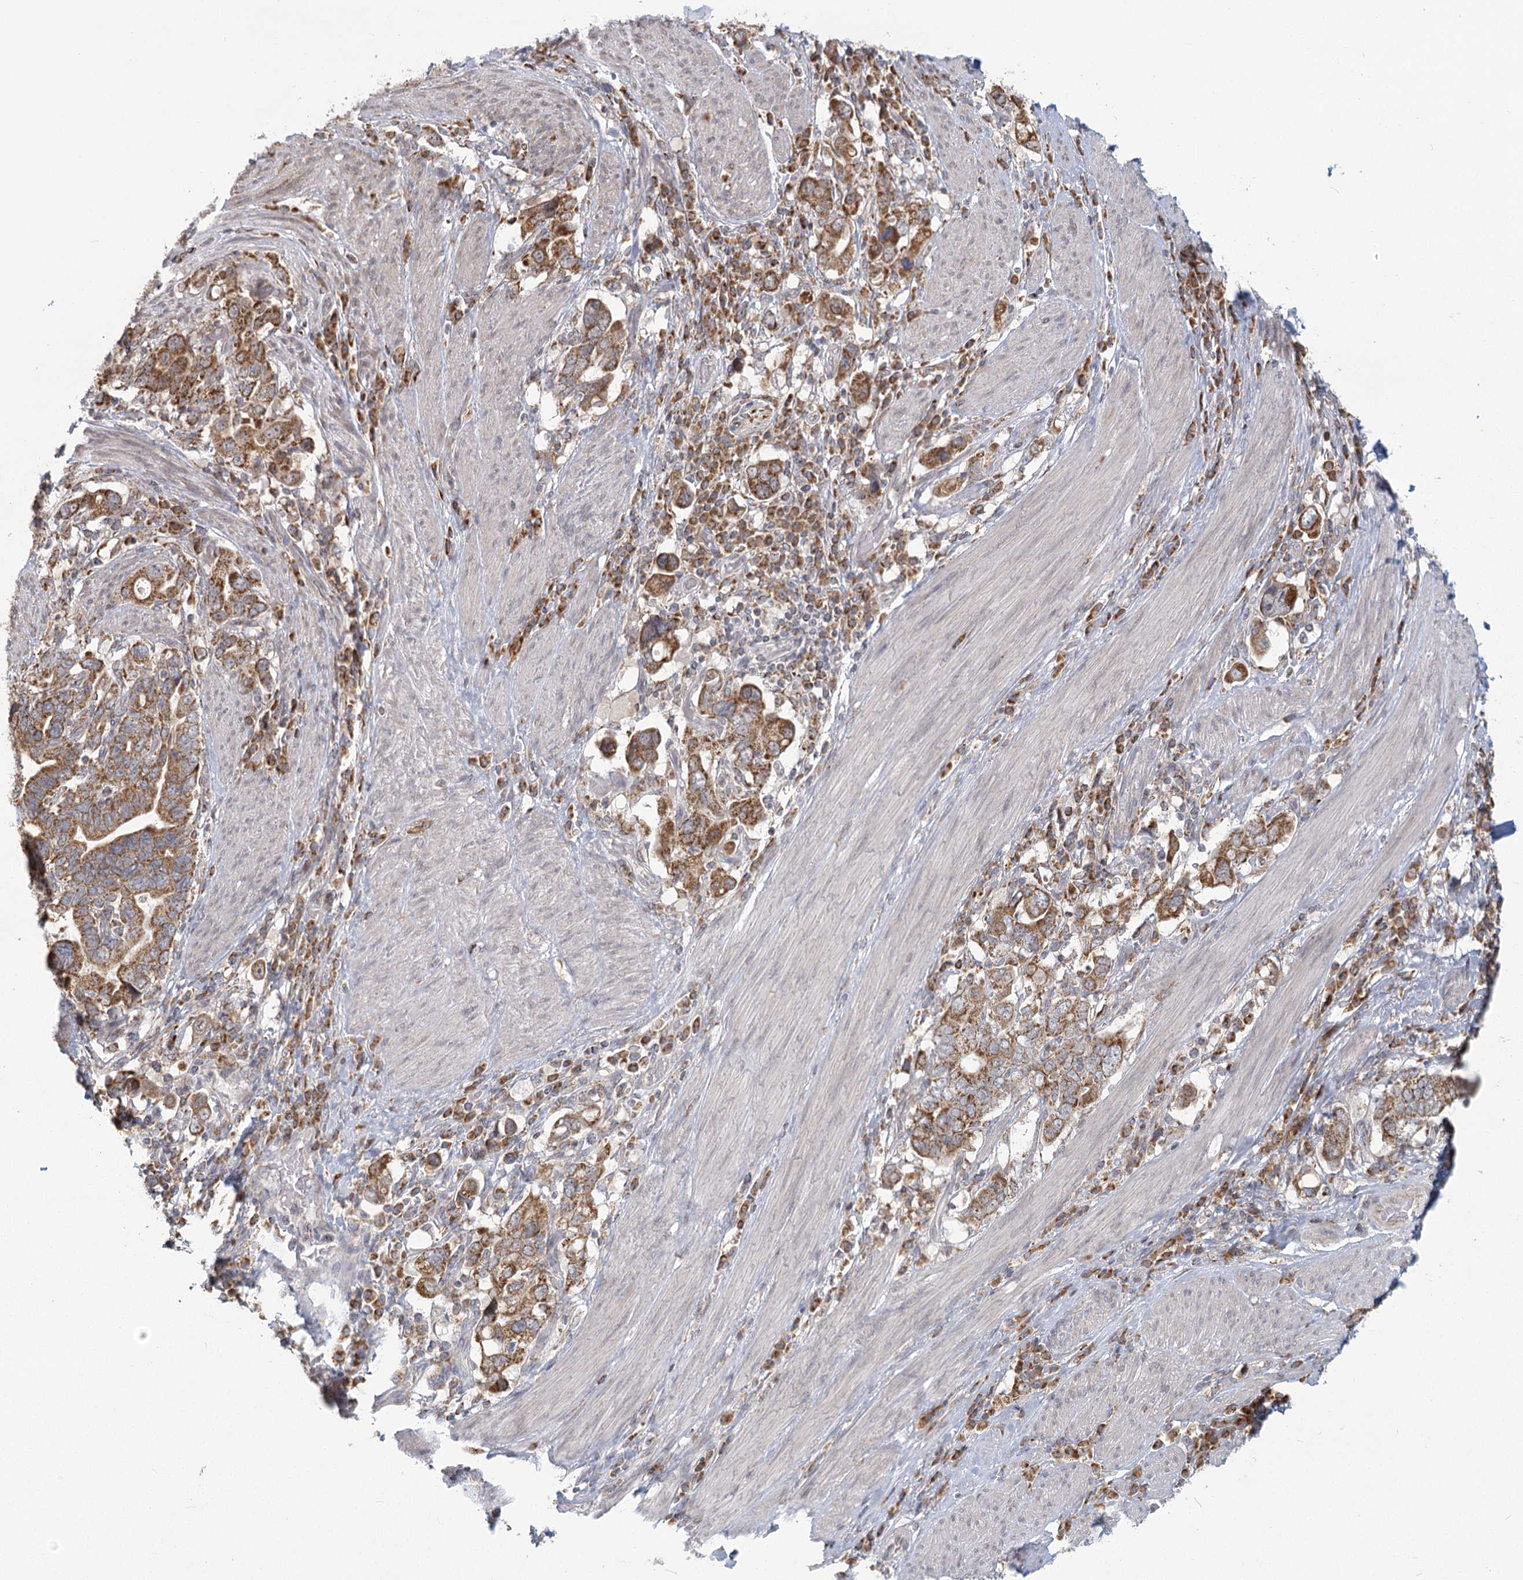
{"staining": {"intensity": "moderate", "quantity": ">75%", "location": "cytoplasmic/membranous"}, "tissue": "stomach cancer", "cell_type": "Tumor cells", "image_type": "cancer", "snomed": [{"axis": "morphology", "description": "Adenocarcinoma, NOS"}, {"axis": "topography", "description": "Stomach, upper"}], "caption": "This histopathology image reveals immunohistochemistry (IHC) staining of adenocarcinoma (stomach), with medium moderate cytoplasmic/membranous staining in about >75% of tumor cells.", "gene": "LACTB", "patient": {"sex": "male", "age": 62}}